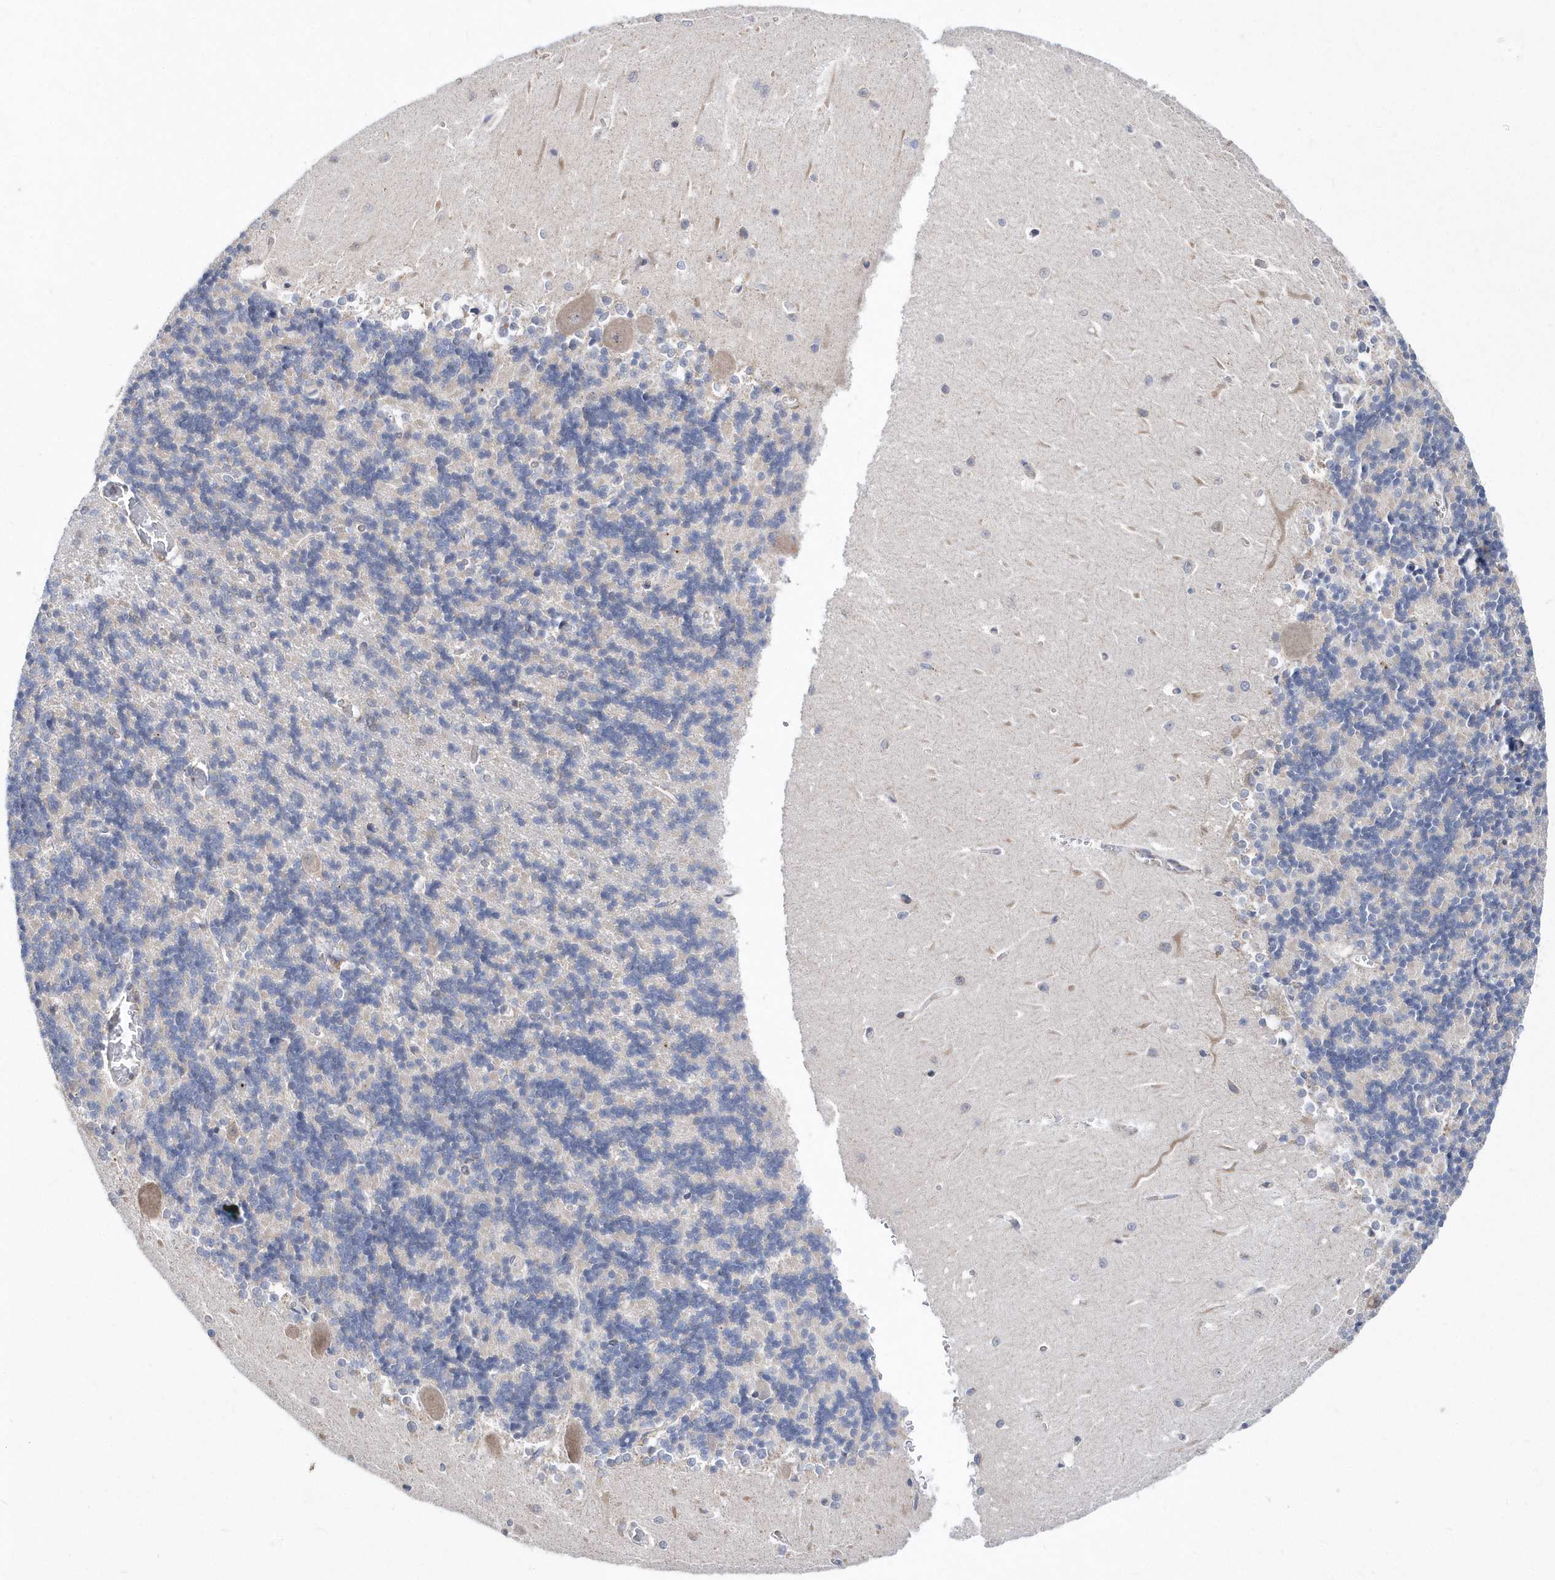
{"staining": {"intensity": "negative", "quantity": "none", "location": "none"}, "tissue": "cerebellum", "cell_type": "Cells in granular layer", "image_type": "normal", "snomed": [{"axis": "morphology", "description": "Normal tissue, NOS"}, {"axis": "topography", "description": "Cerebellum"}], "caption": "The micrograph displays no significant expression in cells in granular layer of cerebellum.", "gene": "SPATA5", "patient": {"sex": "male", "age": 37}}